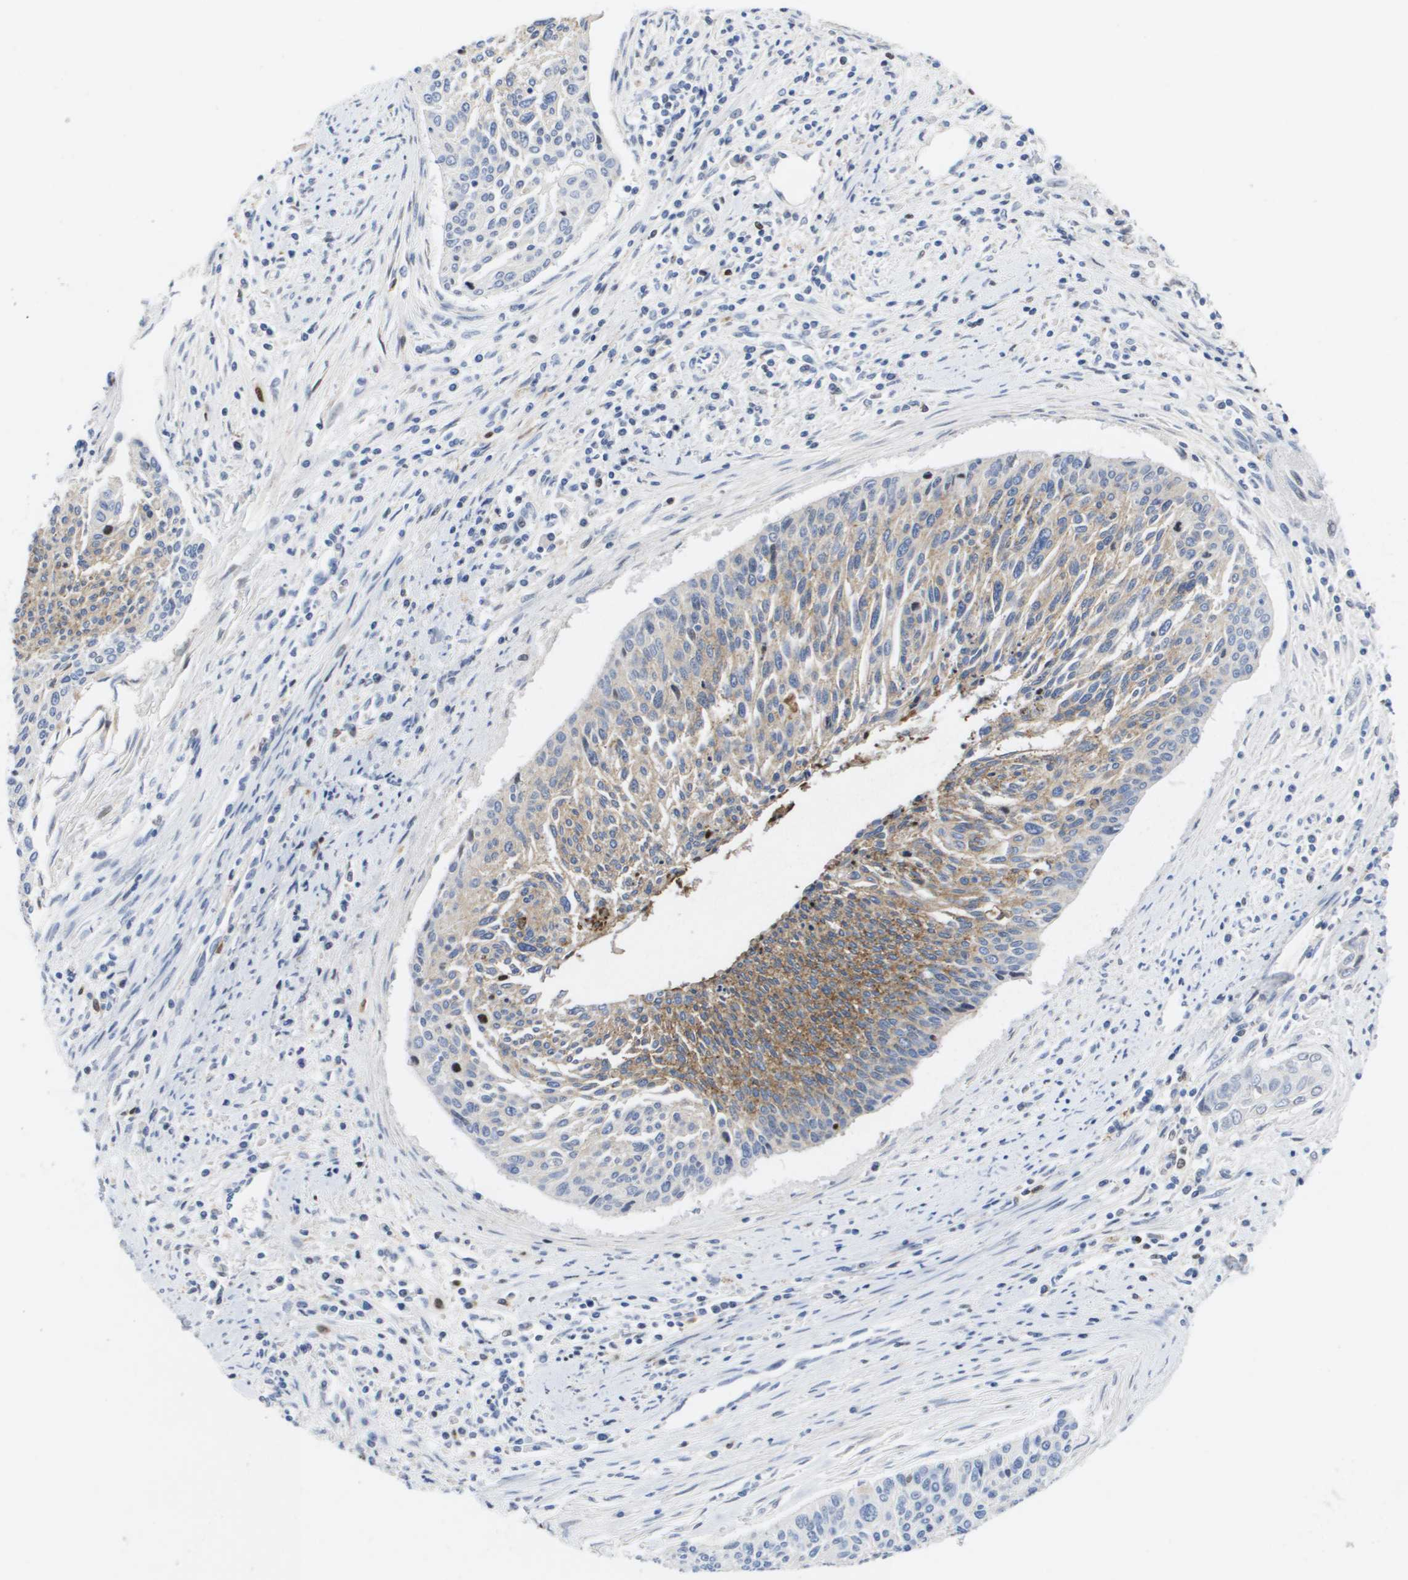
{"staining": {"intensity": "weak", "quantity": ">75%", "location": "cytoplasmic/membranous"}, "tissue": "cervical cancer", "cell_type": "Tumor cells", "image_type": "cancer", "snomed": [{"axis": "morphology", "description": "Squamous cell carcinoma, NOS"}, {"axis": "topography", "description": "Cervix"}], "caption": "This photomicrograph displays IHC staining of human squamous cell carcinoma (cervical), with low weak cytoplasmic/membranous expression in approximately >75% of tumor cells.", "gene": "SERPINC1", "patient": {"sex": "female", "age": 55}}